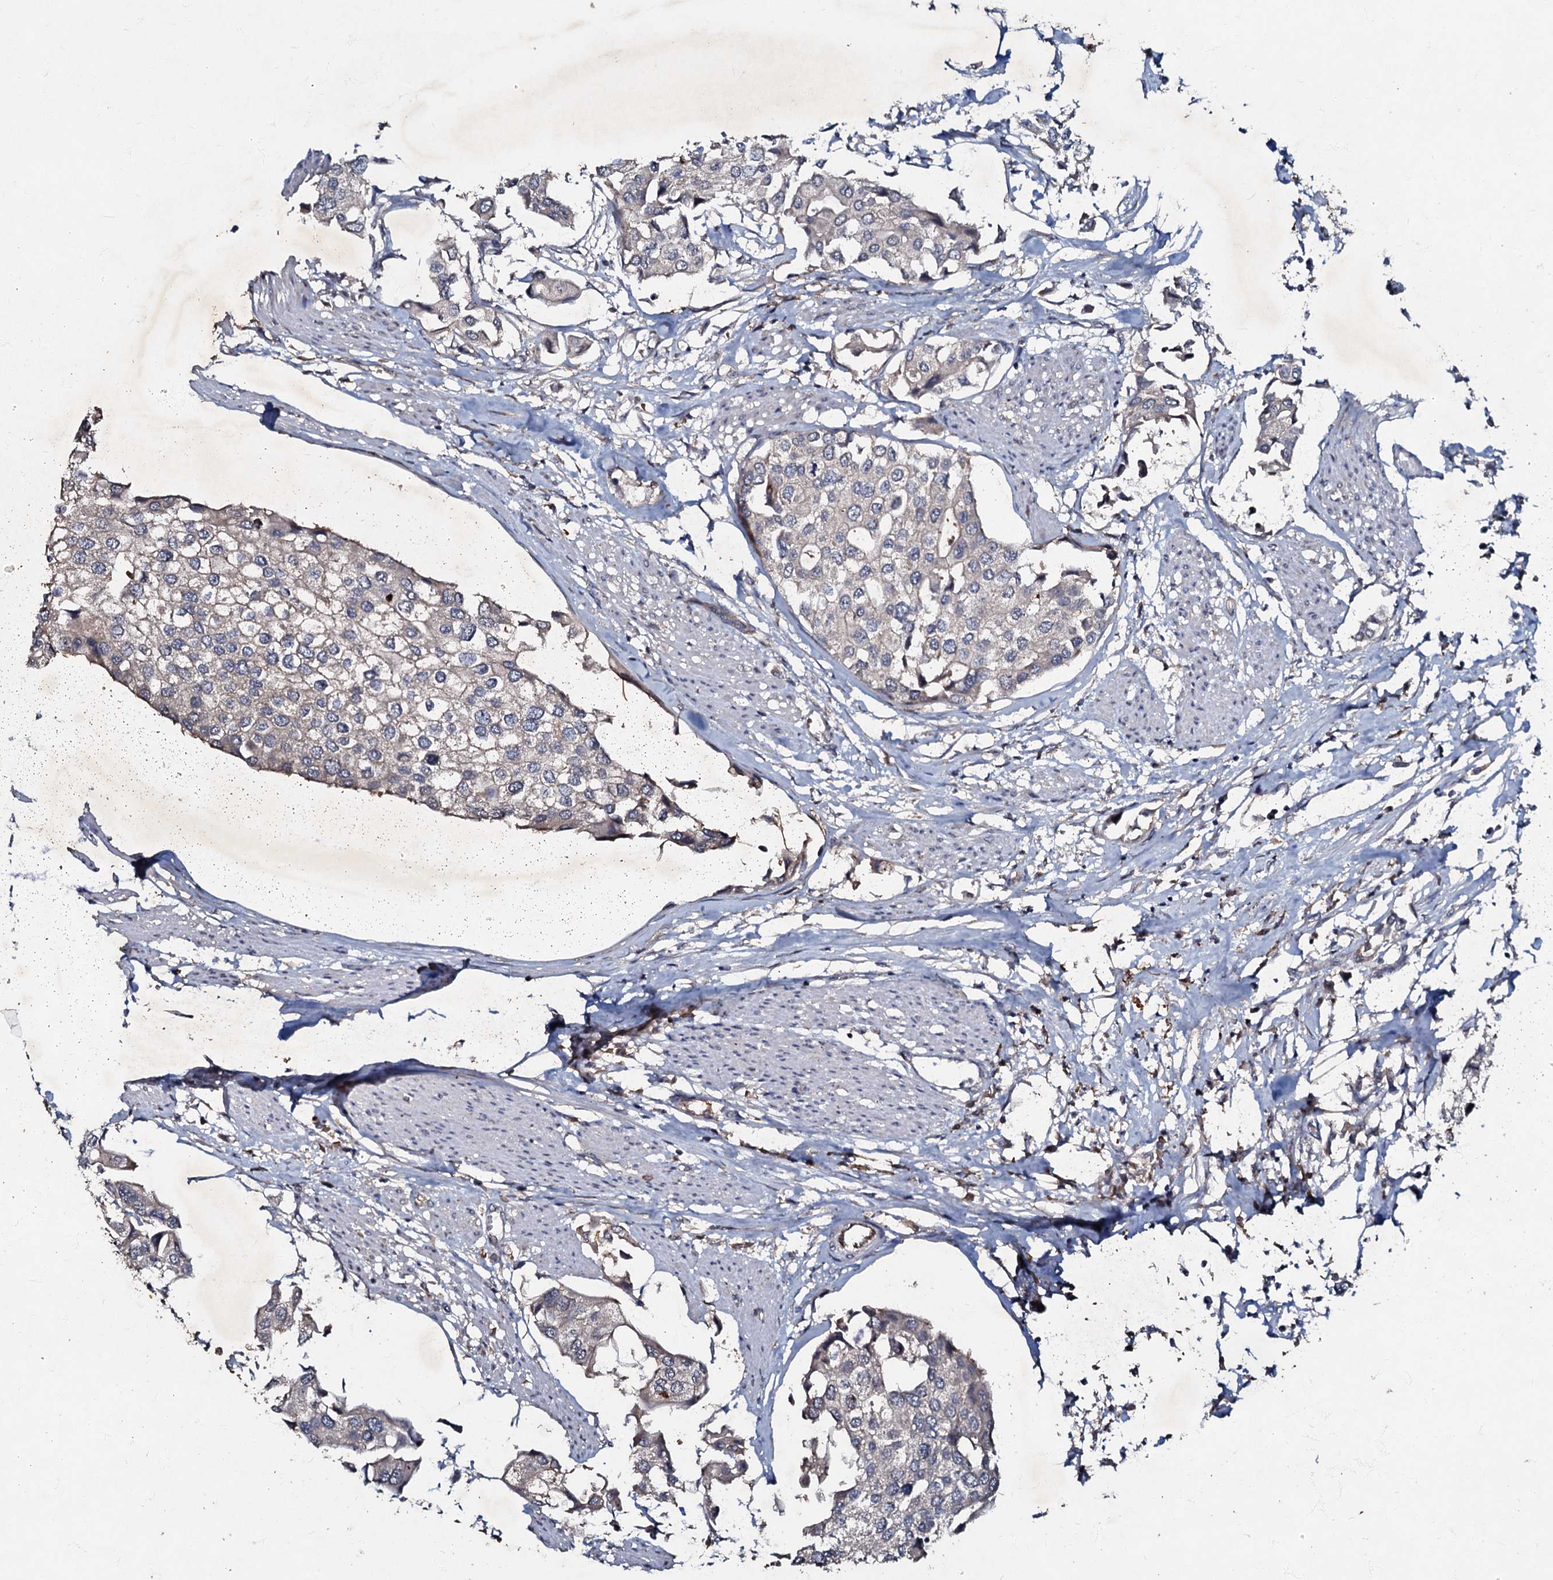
{"staining": {"intensity": "negative", "quantity": "none", "location": "none"}, "tissue": "urothelial cancer", "cell_type": "Tumor cells", "image_type": "cancer", "snomed": [{"axis": "morphology", "description": "Urothelial carcinoma, High grade"}, {"axis": "topography", "description": "Urinary bladder"}], "caption": "Urothelial carcinoma (high-grade) was stained to show a protein in brown. There is no significant positivity in tumor cells. (Stains: DAB IHC with hematoxylin counter stain, Microscopy: brightfield microscopy at high magnification).", "gene": "MANSC4", "patient": {"sex": "male", "age": 64}}